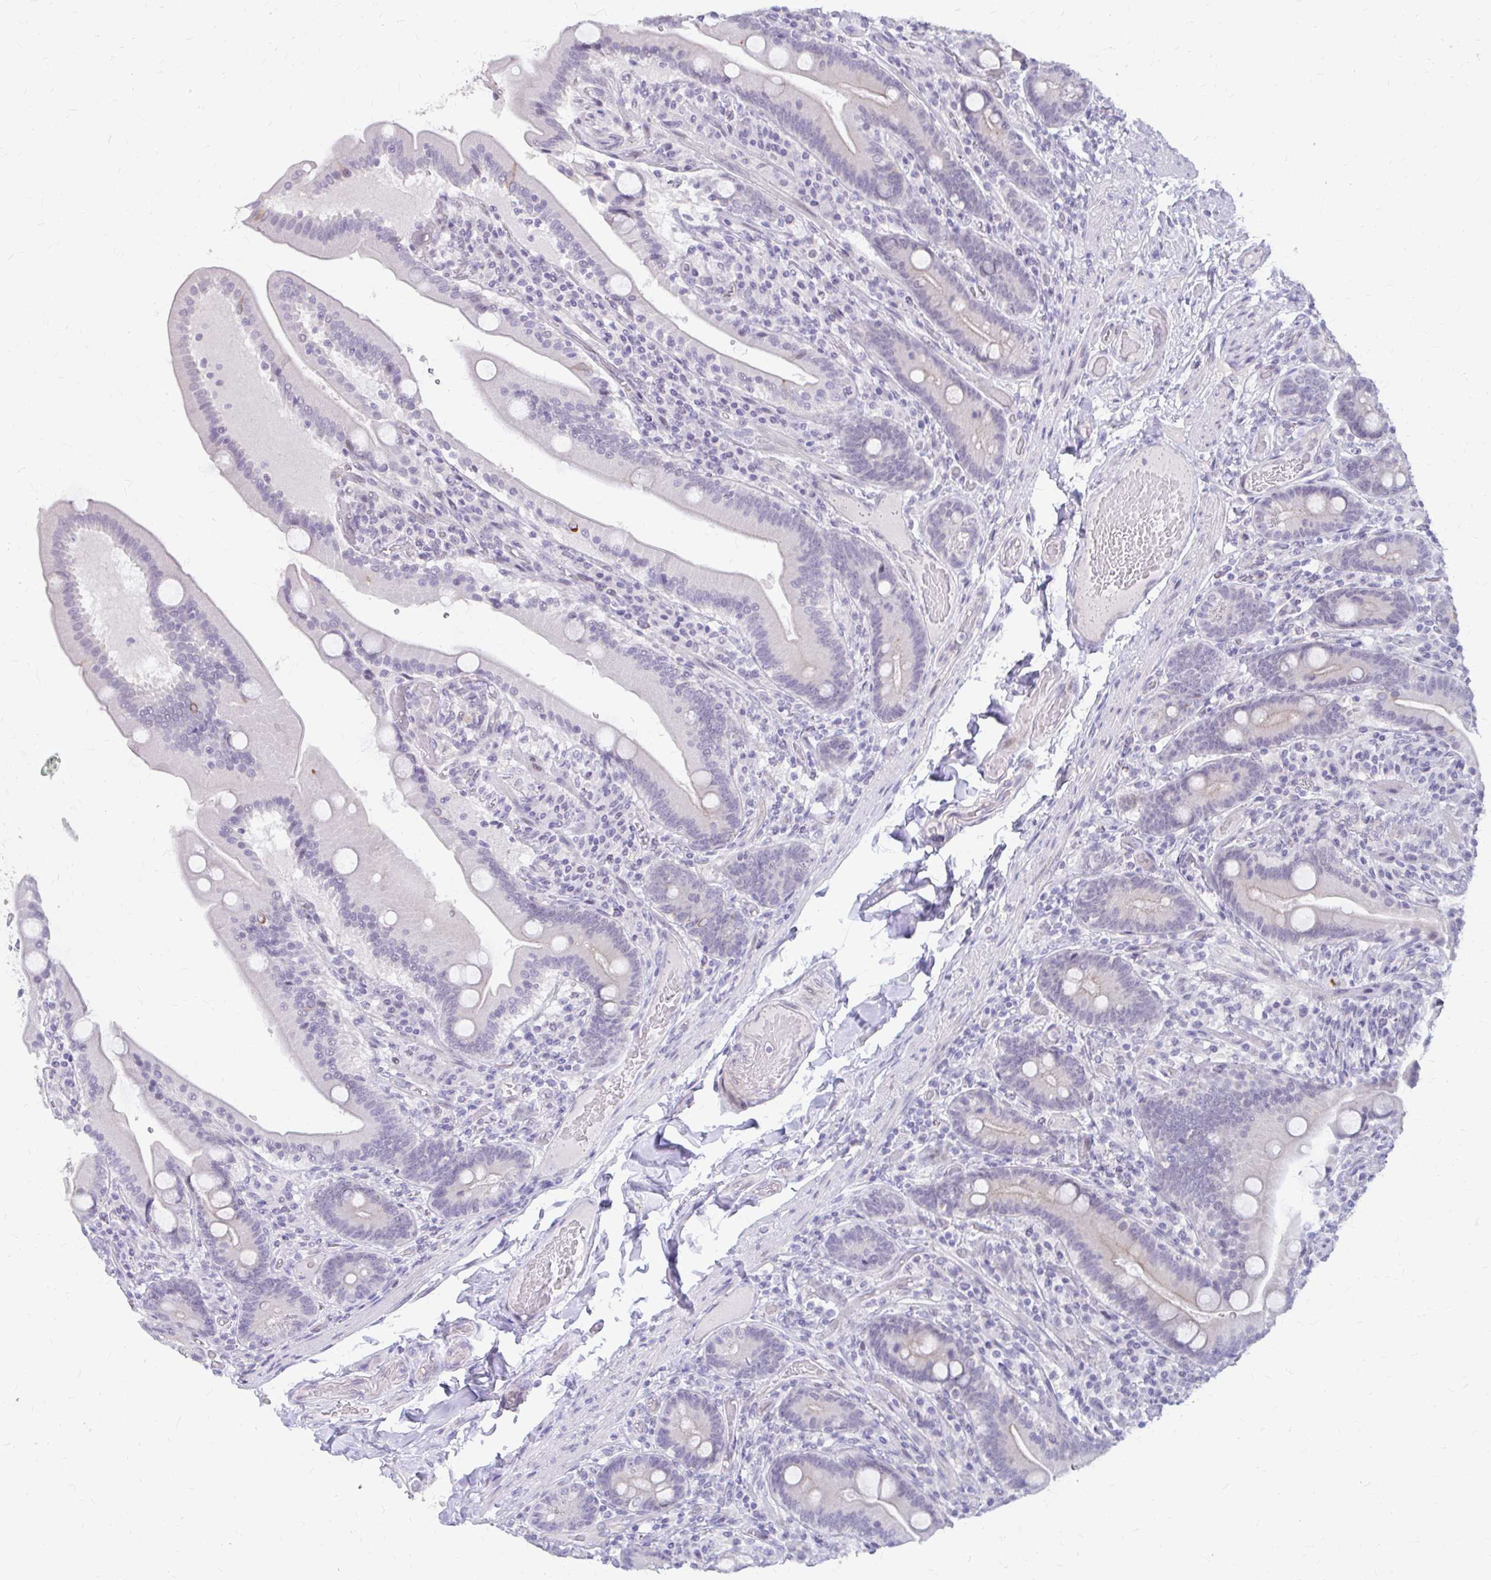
{"staining": {"intensity": "moderate", "quantity": "<25%", "location": "cytoplasmic/membranous"}, "tissue": "duodenum", "cell_type": "Glandular cells", "image_type": "normal", "snomed": [{"axis": "morphology", "description": "Normal tissue, NOS"}, {"axis": "topography", "description": "Duodenum"}], "caption": "Duodenum was stained to show a protein in brown. There is low levels of moderate cytoplasmic/membranous staining in approximately <25% of glandular cells. The staining was performed using DAB (3,3'-diaminobenzidine), with brown indicating positive protein expression. Nuclei are stained blue with hematoxylin.", "gene": "RGS16", "patient": {"sex": "female", "age": 62}}